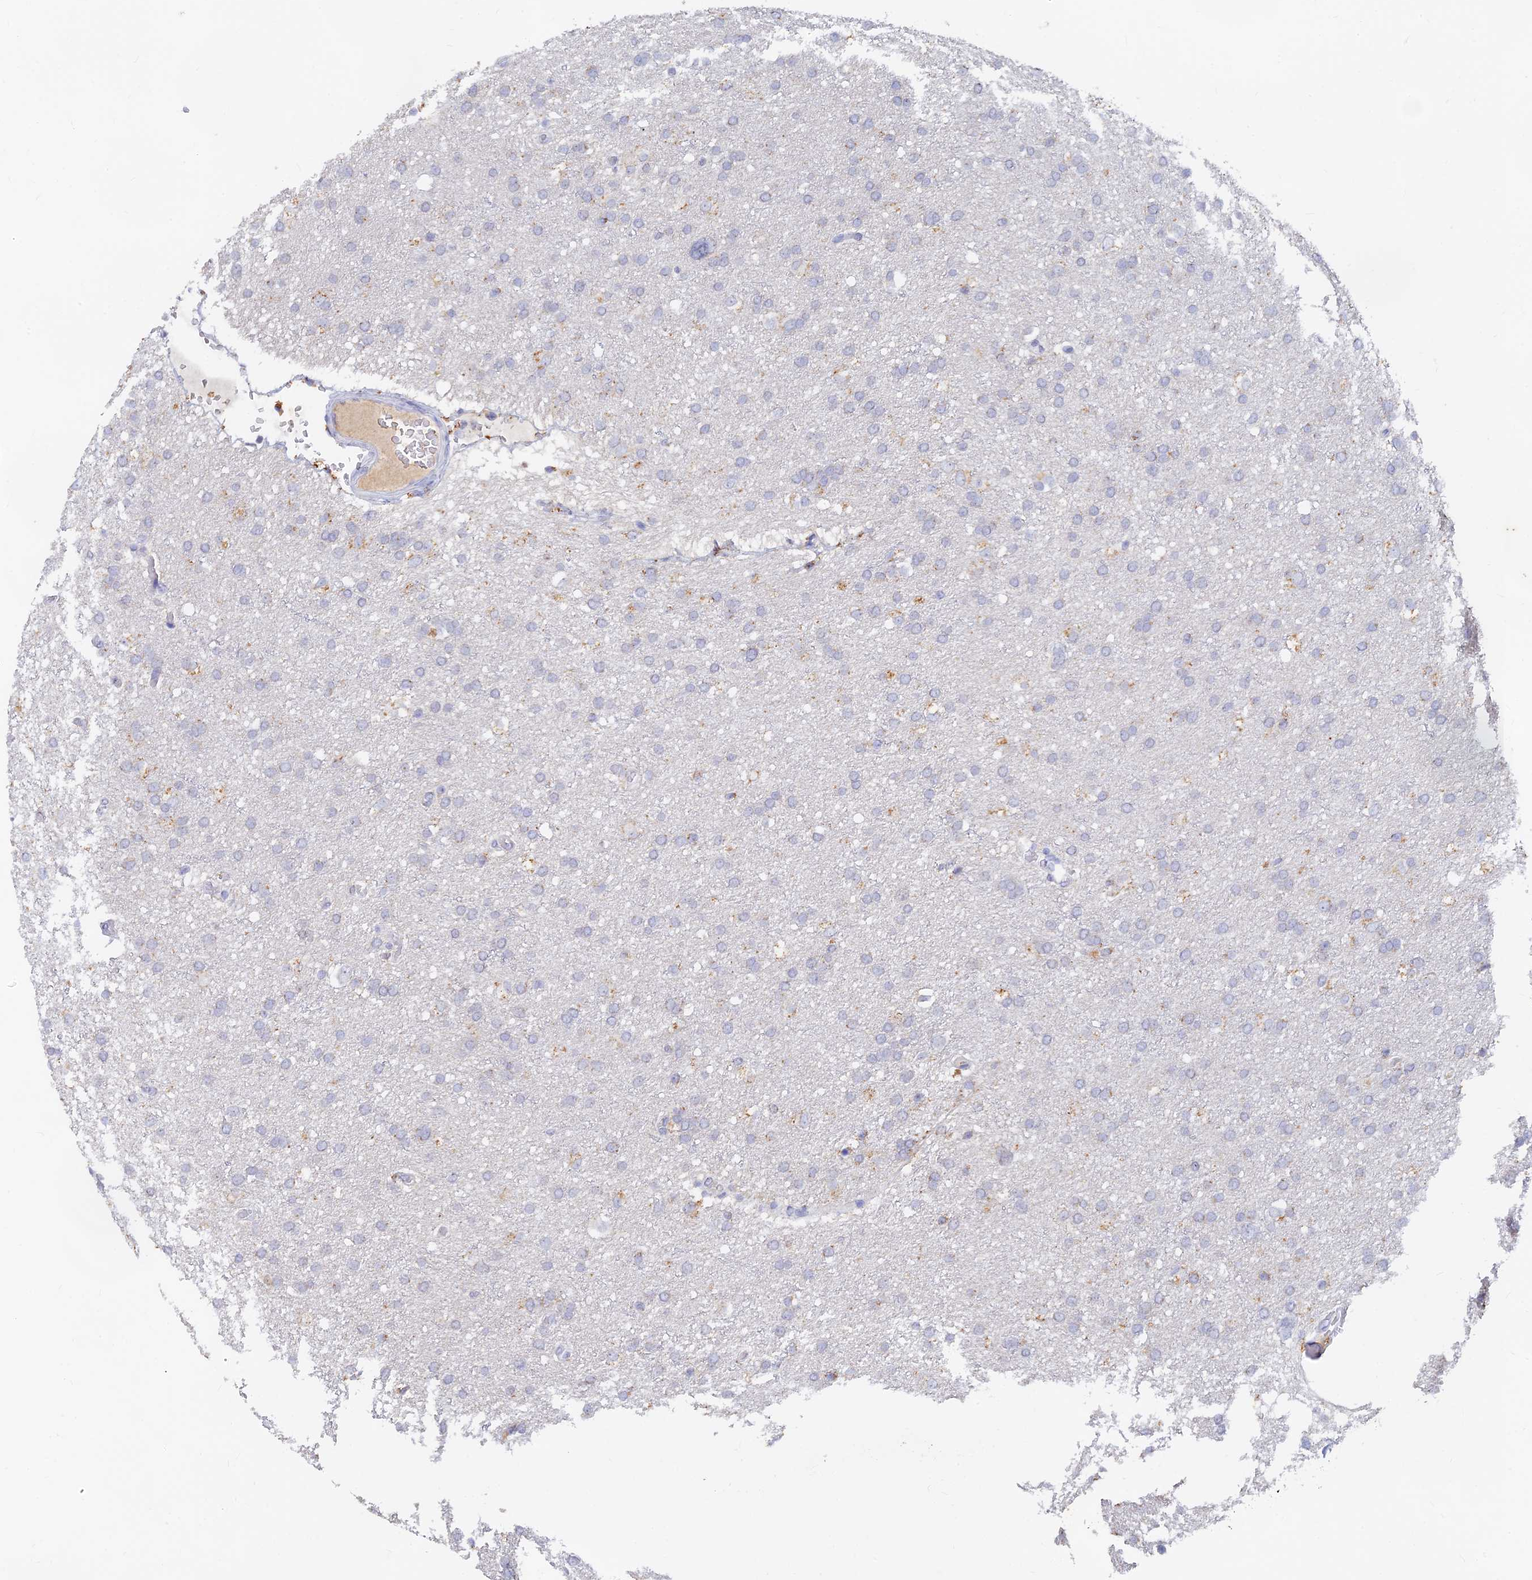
{"staining": {"intensity": "negative", "quantity": "none", "location": "none"}, "tissue": "glioma", "cell_type": "Tumor cells", "image_type": "cancer", "snomed": [{"axis": "morphology", "description": "Glioma, malignant, High grade"}, {"axis": "topography", "description": "Cerebral cortex"}], "caption": "High power microscopy photomicrograph of an immunohistochemistry (IHC) histopathology image of glioma, revealing no significant expression in tumor cells. (DAB (3,3'-diaminobenzidine) immunohistochemistry visualized using brightfield microscopy, high magnification).", "gene": "LRIF1", "patient": {"sex": "female", "age": 36}}